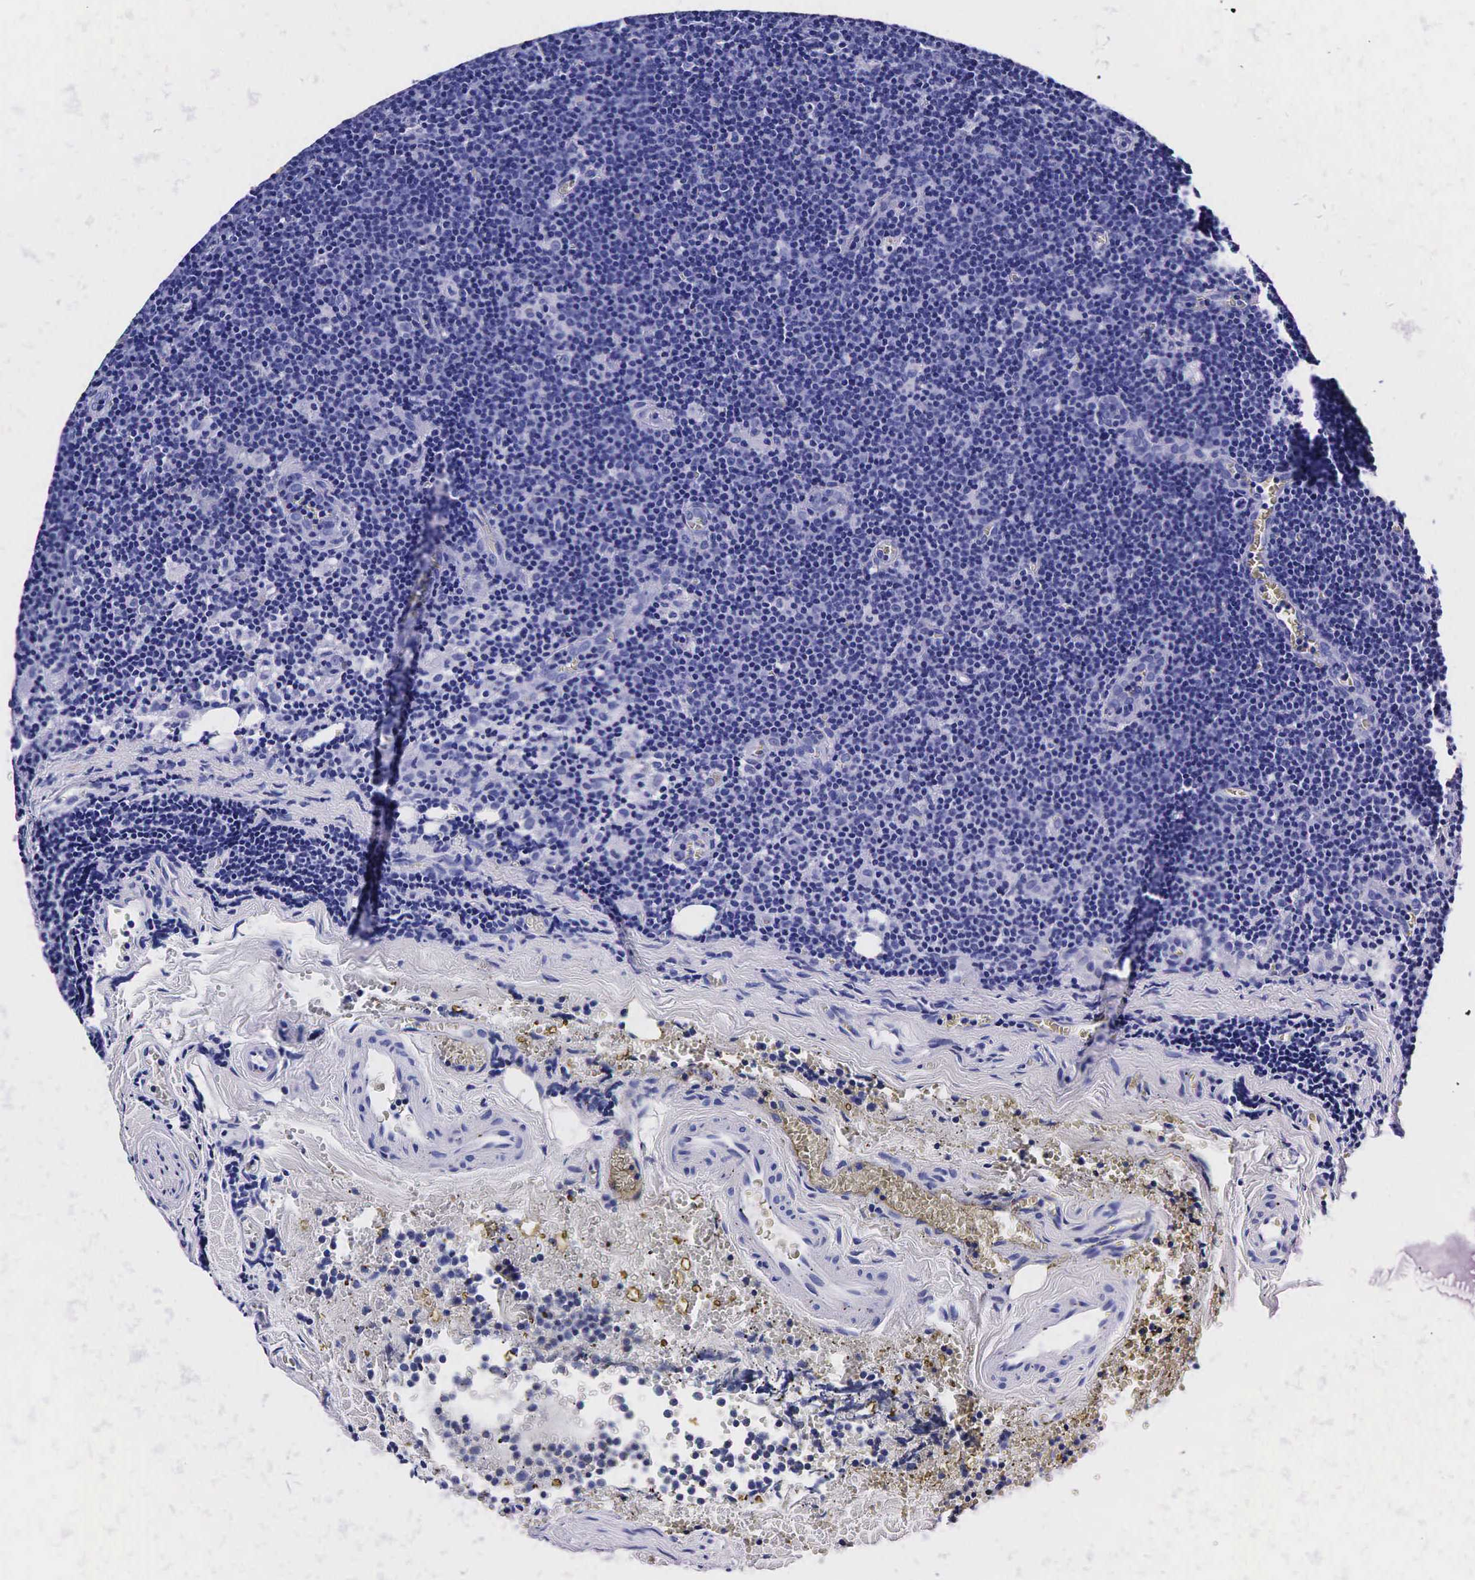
{"staining": {"intensity": "negative", "quantity": "none", "location": "none"}, "tissue": "lymphoma", "cell_type": "Tumor cells", "image_type": "cancer", "snomed": [{"axis": "morphology", "description": "Malignant lymphoma, non-Hodgkin's type, Low grade"}, {"axis": "topography", "description": "Lymph node"}], "caption": "A photomicrograph of human lymphoma is negative for staining in tumor cells.", "gene": "KLK3", "patient": {"sex": "male", "age": 57}}